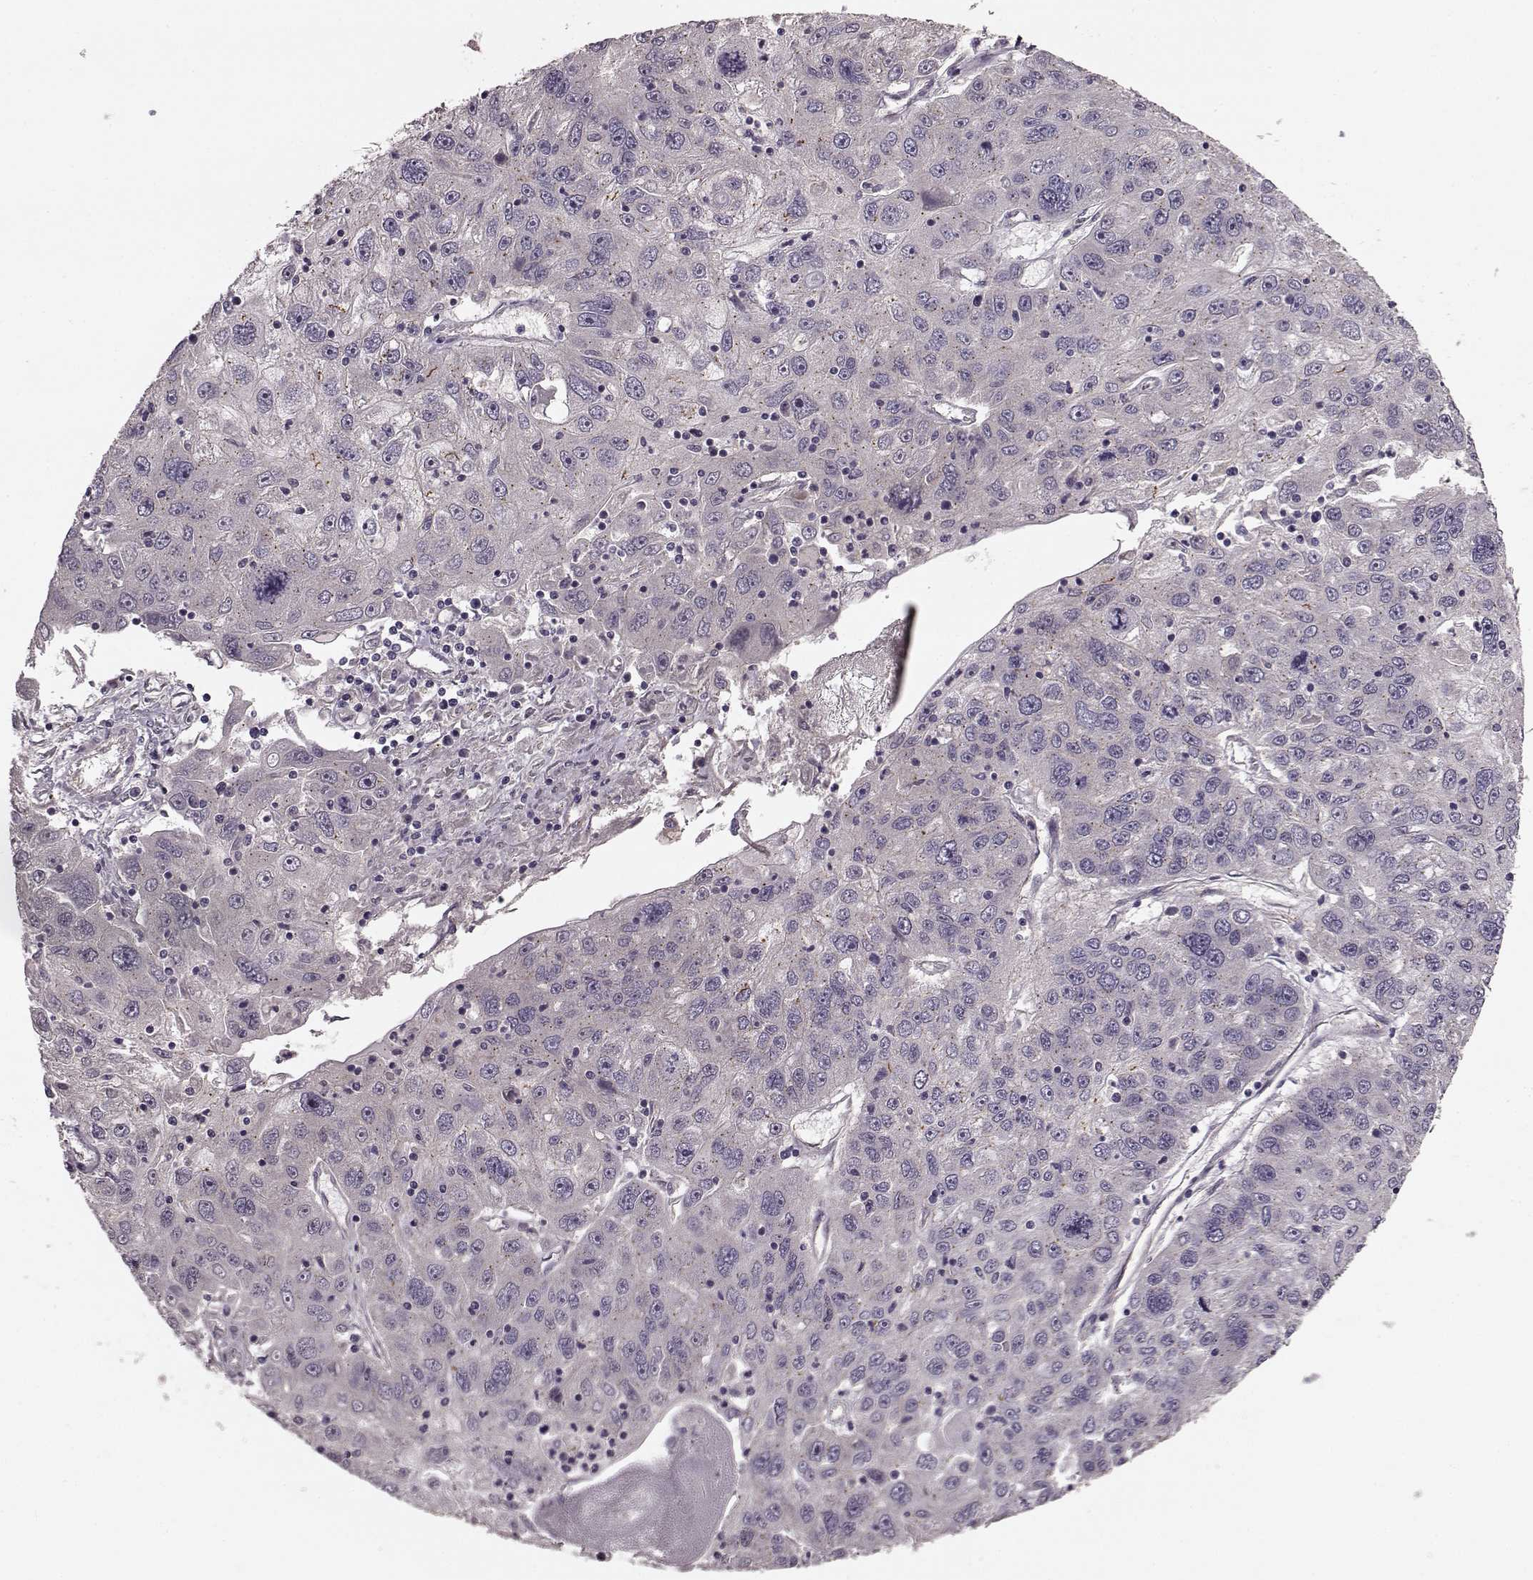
{"staining": {"intensity": "negative", "quantity": "none", "location": "none"}, "tissue": "stomach cancer", "cell_type": "Tumor cells", "image_type": "cancer", "snomed": [{"axis": "morphology", "description": "Adenocarcinoma, NOS"}, {"axis": "topography", "description": "Stomach"}], "caption": "Tumor cells are negative for protein expression in human adenocarcinoma (stomach).", "gene": "NTF3", "patient": {"sex": "male", "age": 56}}